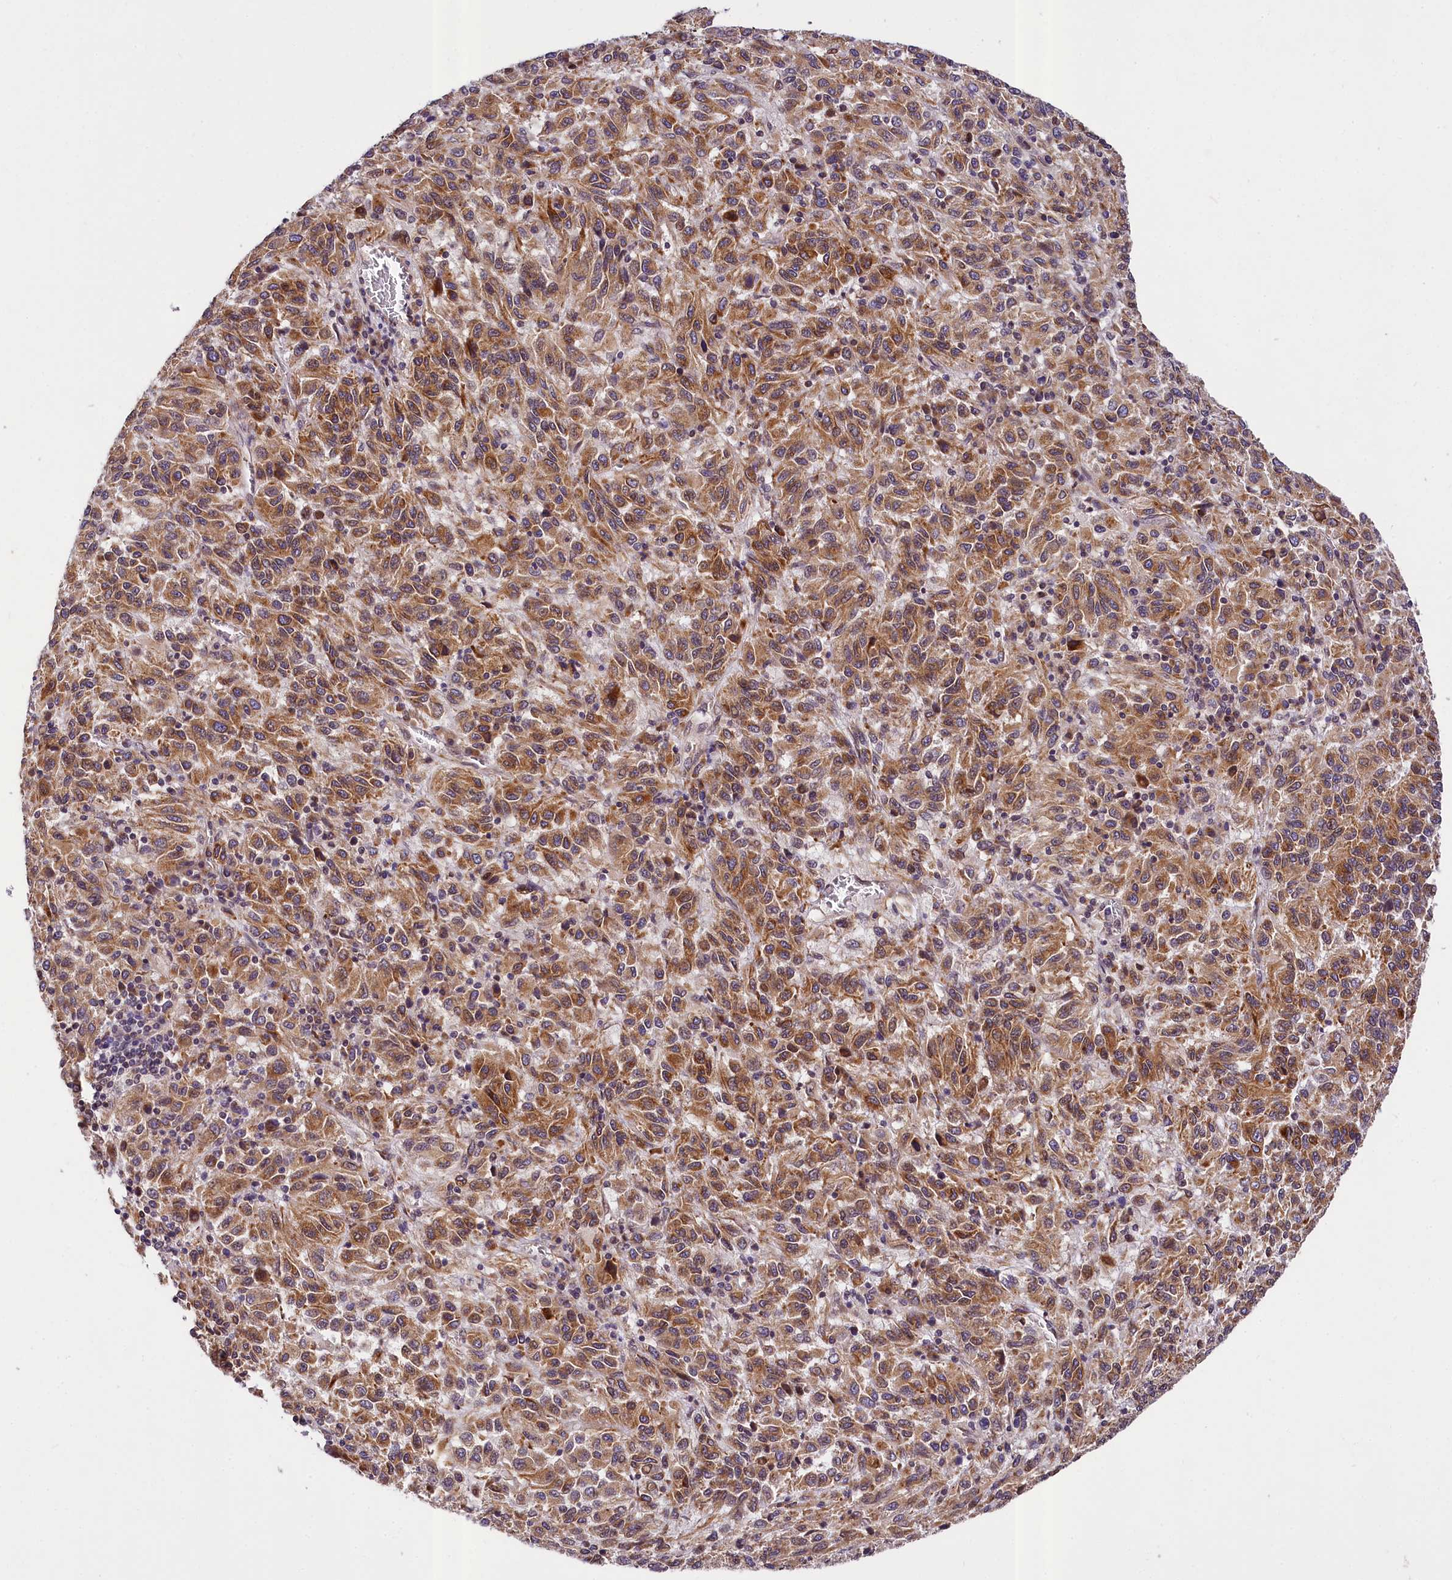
{"staining": {"intensity": "moderate", "quantity": ">75%", "location": "cytoplasmic/membranous"}, "tissue": "melanoma", "cell_type": "Tumor cells", "image_type": "cancer", "snomed": [{"axis": "morphology", "description": "Malignant melanoma, Metastatic site"}, {"axis": "topography", "description": "Lung"}], "caption": "DAB (3,3'-diaminobenzidine) immunohistochemical staining of human melanoma shows moderate cytoplasmic/membranous protein expression in about >75% of tumor cells.", "gene": "SUPV3L1", "patient": {"sex": "male", "age": 64}}